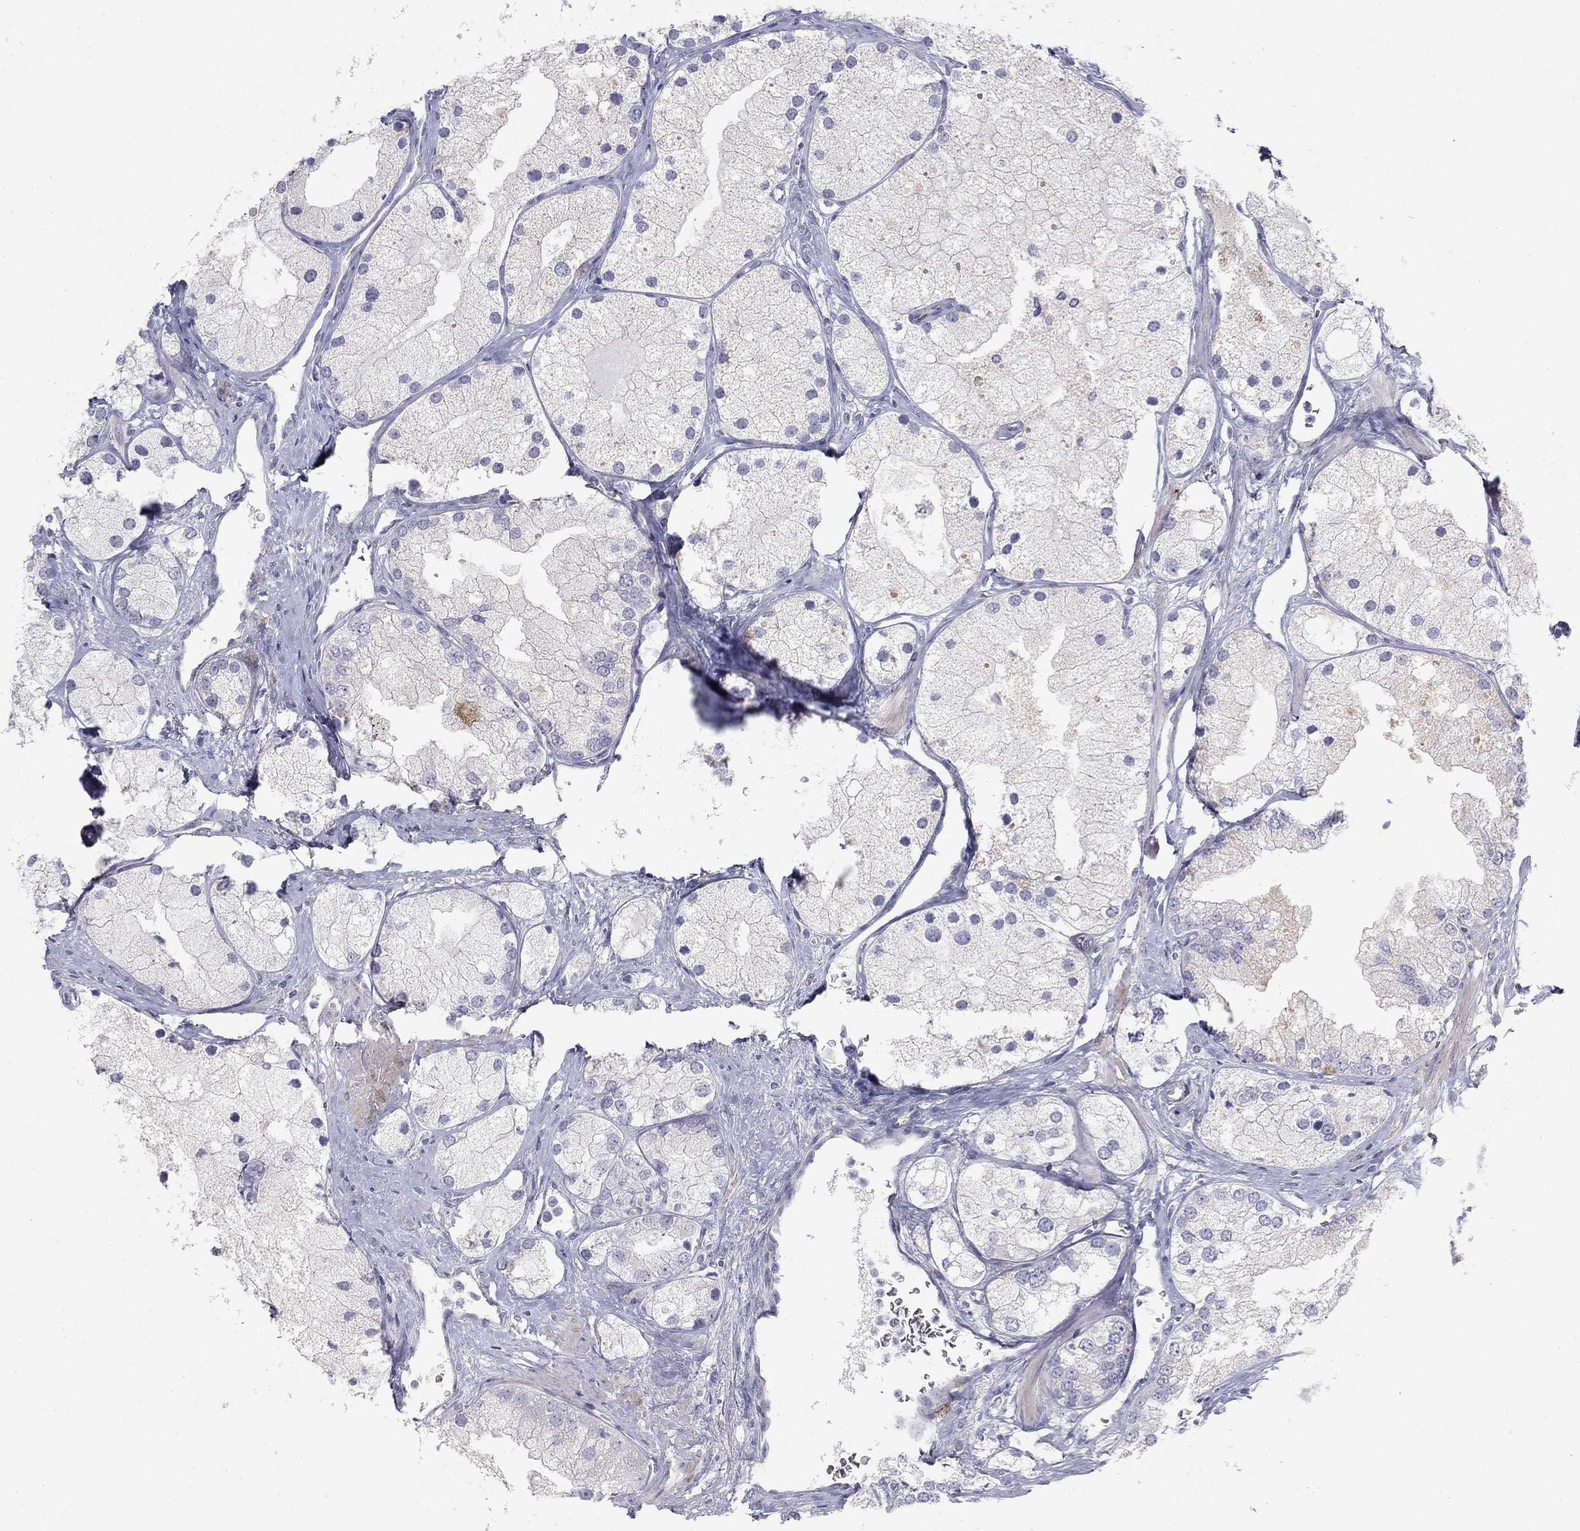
{"staining": {"intensity": "negative", "quantity": "none", "location": "none"}, "tissue": "prostate cancer", "cell_type": "Tumor cells", "image_type": "cancer", "snomed": [{"axis": "morphology", "description": "Adenocarcinoma, NOS"}, {"axis": "topography", "description": "Prostate and seminal vesicle, NOS"}, {"axis": "topography", "description": "Prostate"}], "caption": "Tumor cells are negative for brown protein staining in prostate cancer (adenocarcinoma).", "gene": "NTRK2", "patient": {"sex": "male", "age": 79}}